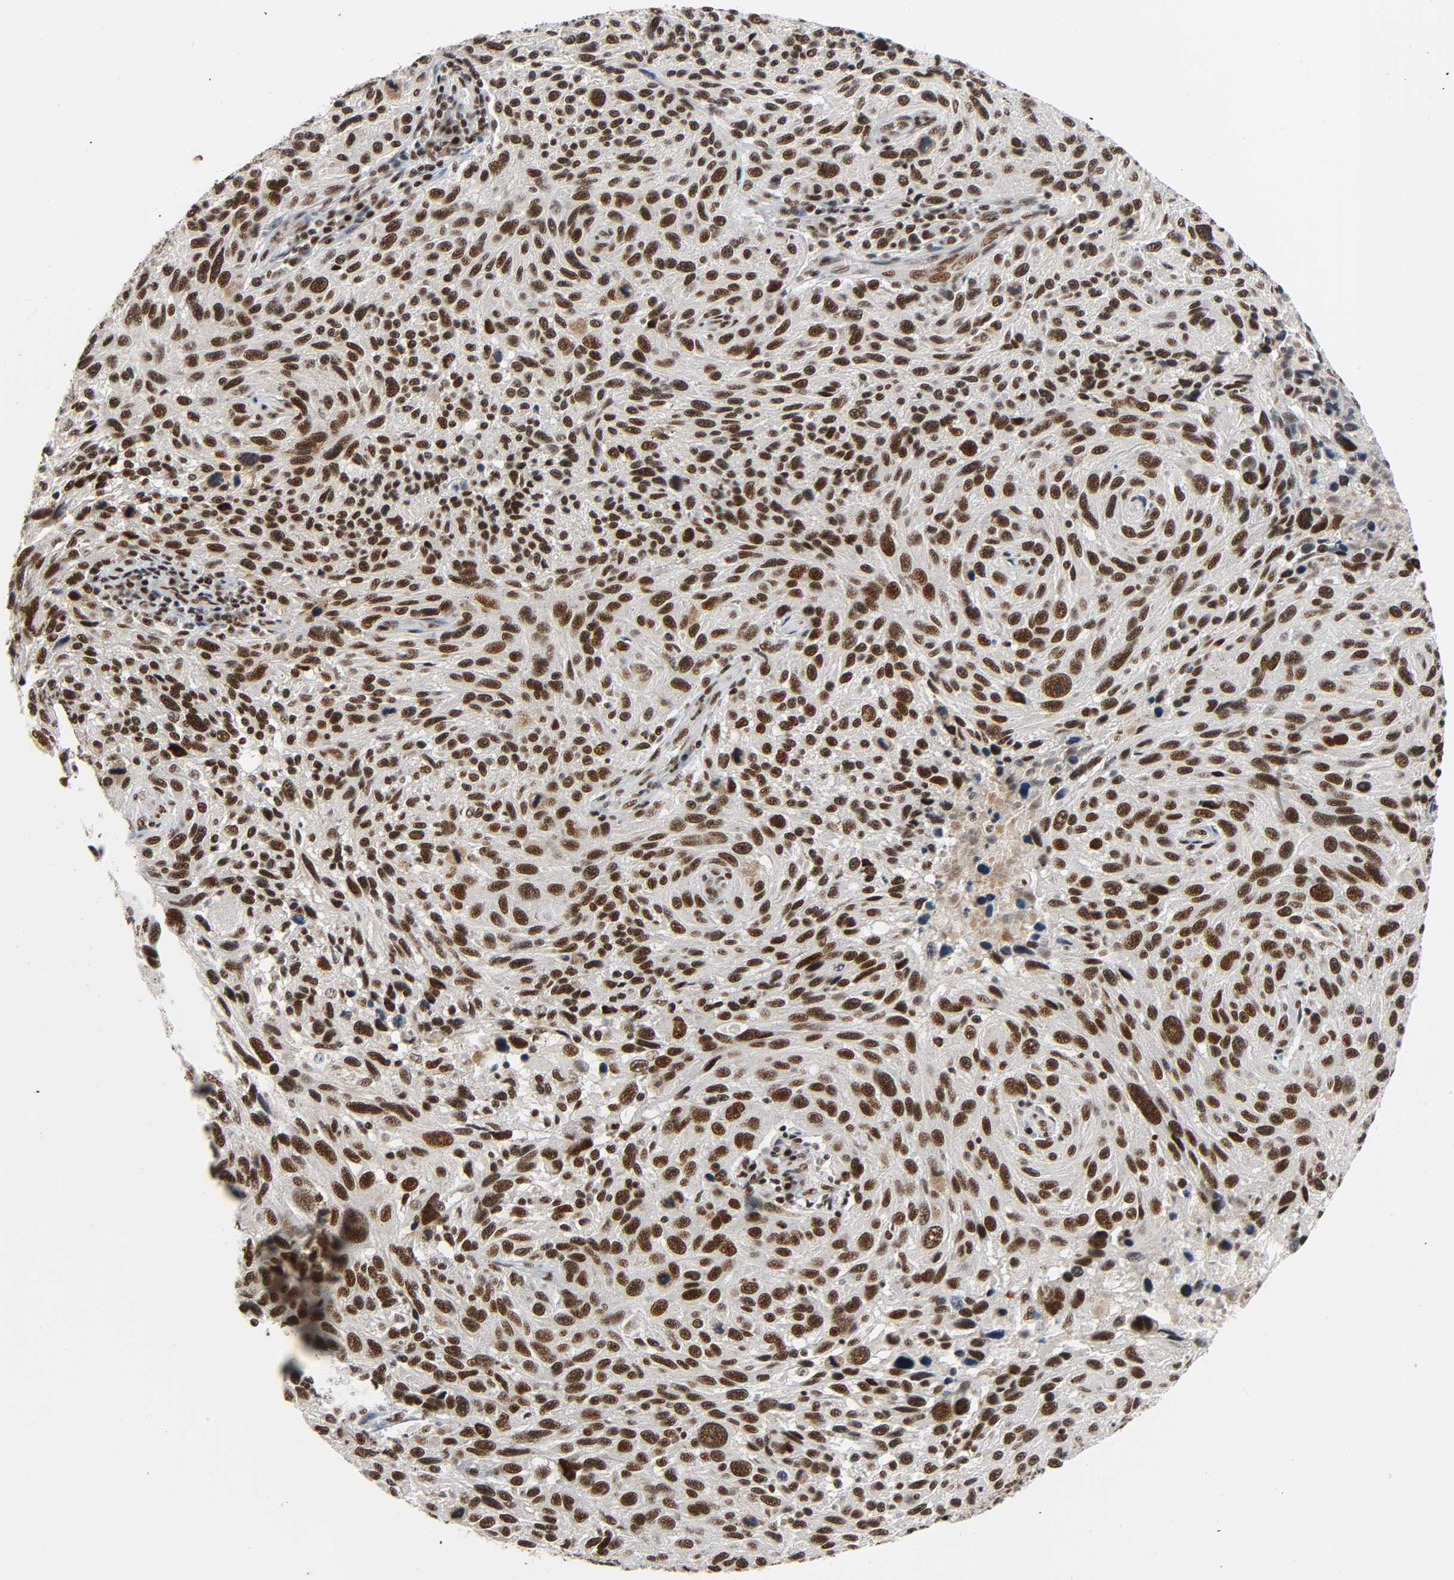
{"staining": {"intensity": "strong", "quantity": ">75%", "location": "nuclear"}, "tissue": "melanoma", "cell_type": "Tumor cells", "image_type": "cancer", "snomed": [{"axis": "morphology", "description": "Malignant melanoma, NOS"}, {"axis": "topography", "description": "Skin"}], "caption": "The micrograph displays a brown stain indicating the presence of a protein in the nuclear of tumor cells in malignant melanoma.", "gene": "CDK9", "patient": {"sex": "male", "age": 53}}